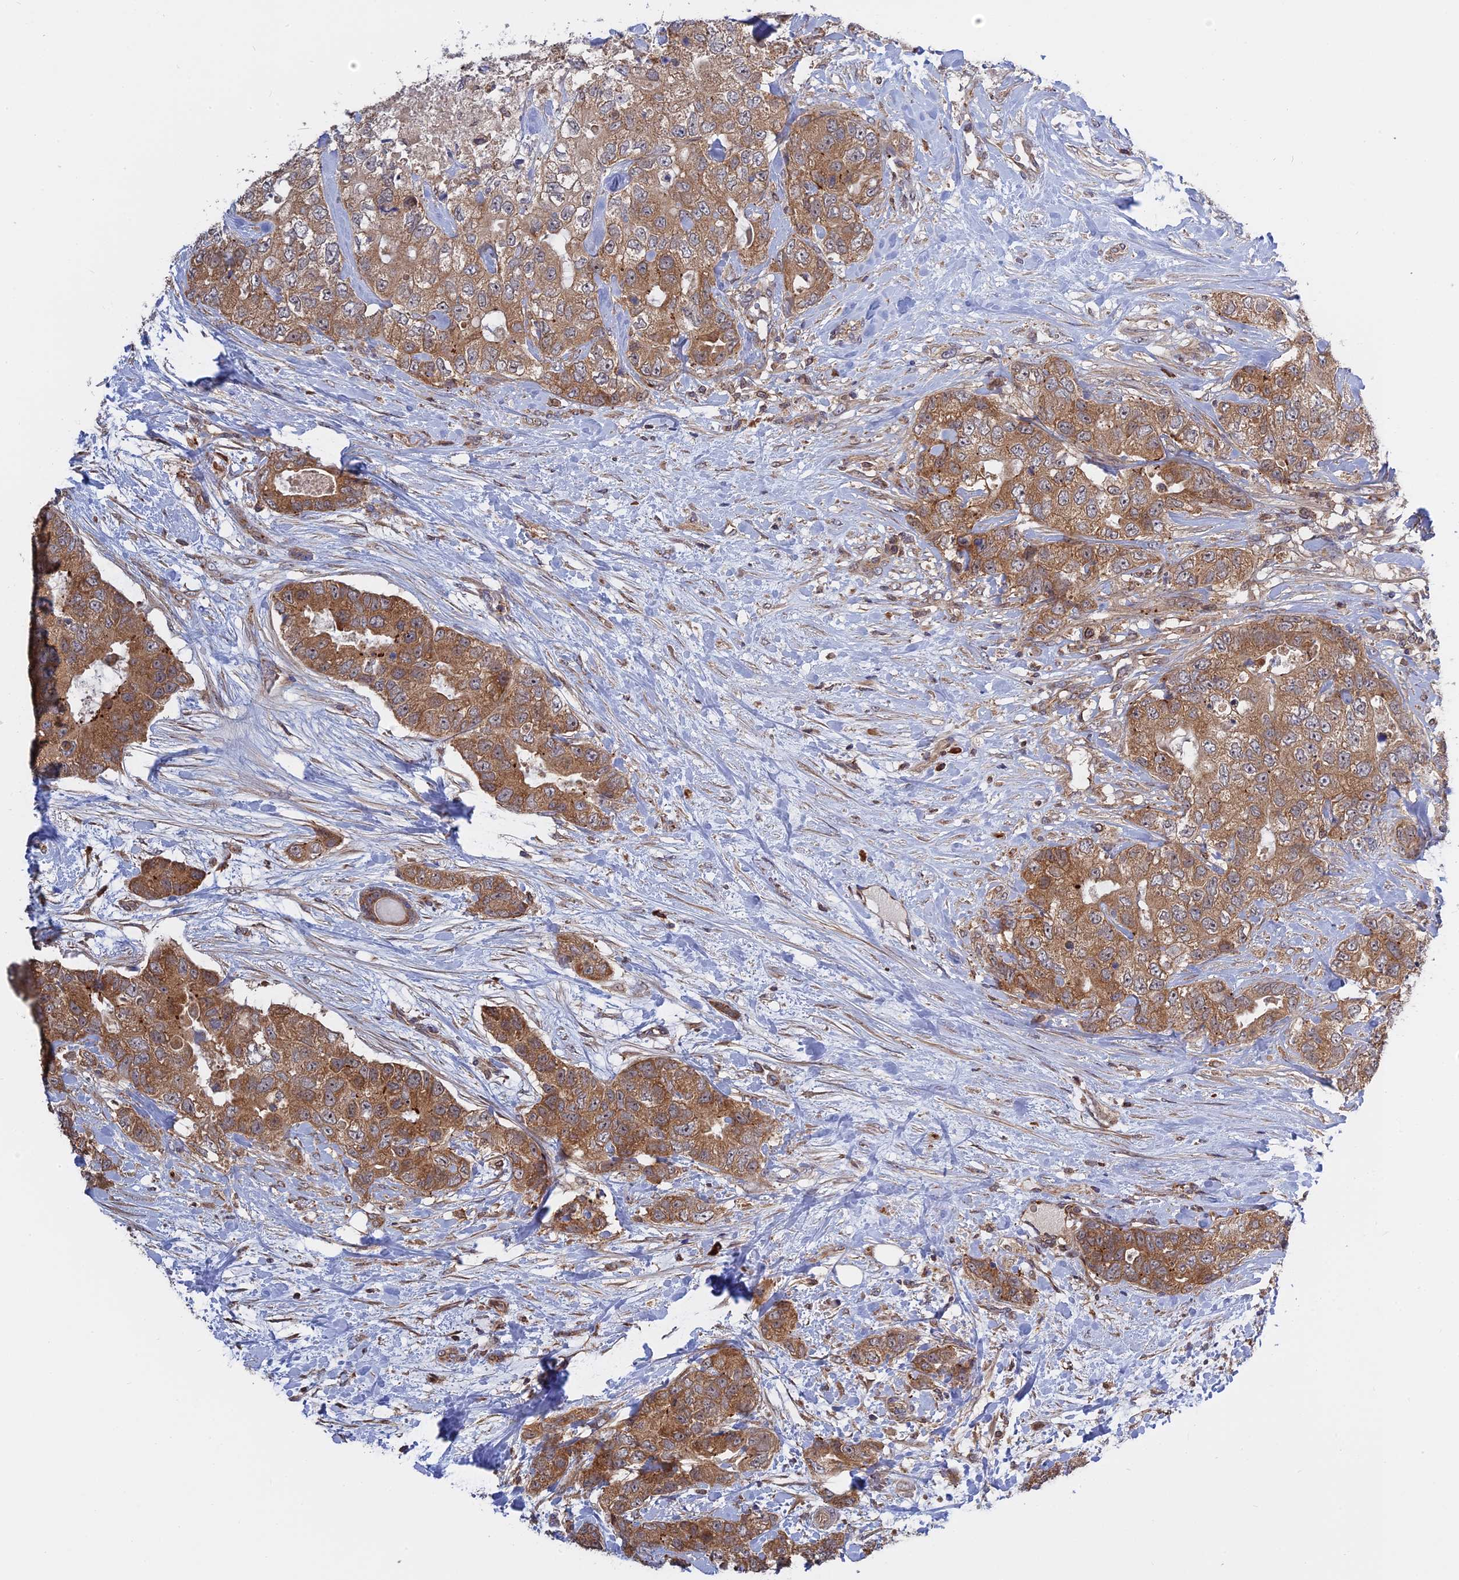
{"staining": {"intensity": "moderate", "quantity": ">75%", "location": "cytoplasmic/membranous"}, "tissue": "breast cancer", "cell_type": "Tumor cells", "image_type": "cancer", "snomed": [{"axis": "morphology", "description": "Duct carcinoma"}, {"axis": "topography", "description": "Breast"}], "caption": "Brown immunohistochemical staining in human intraductal carcinoma (breast) shows moderate cytoplasmic/membranous positivity in about >75% of tumor cells.", "gene": "IL21R", "patient": {"sex": "female", "age": 62}}